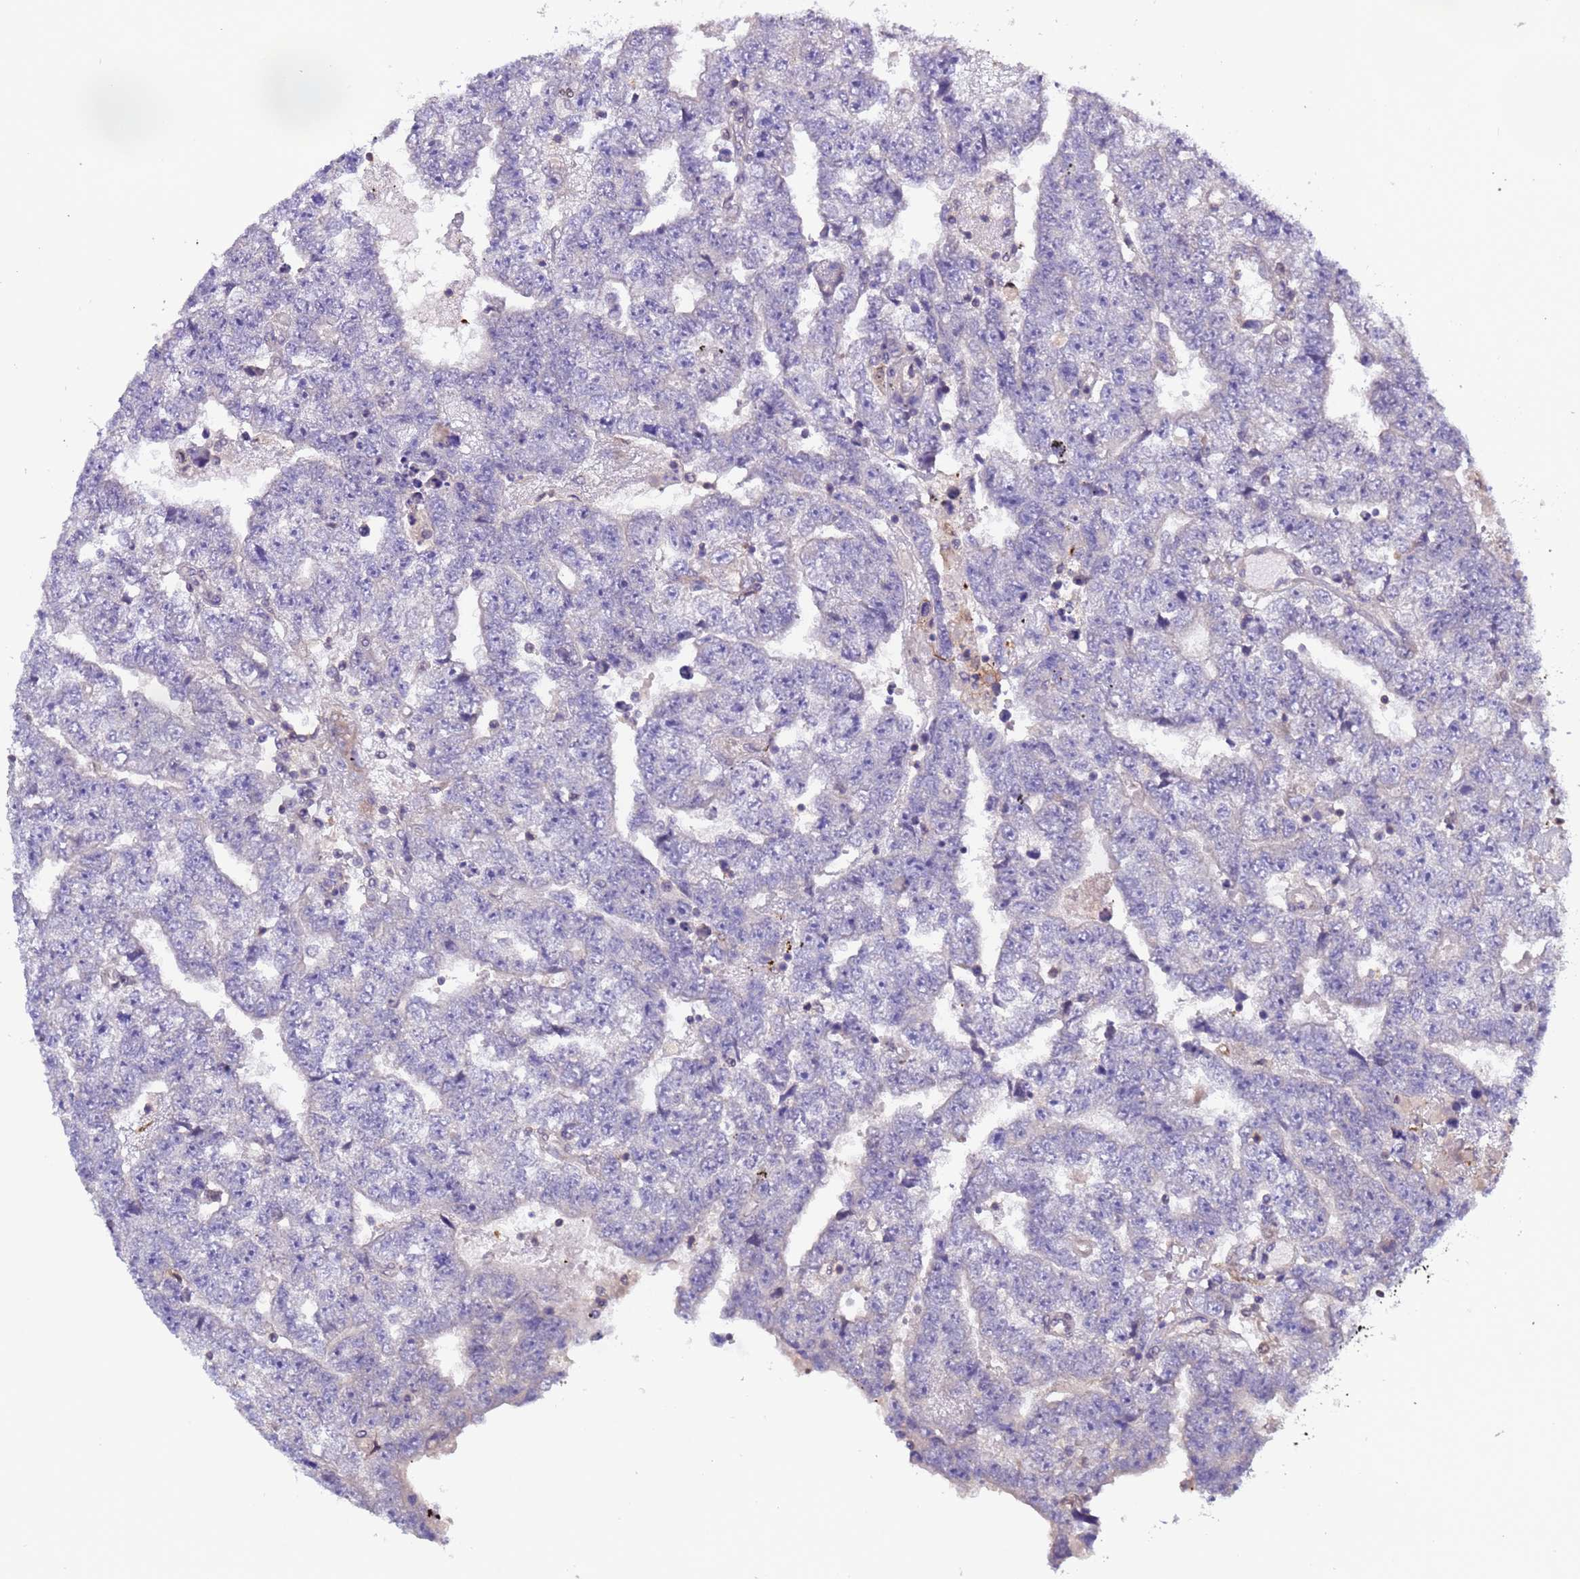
{"staining": {"intensity": "negative", "quantity": "none", "location": "none"}, "tissue": "testis cancer", "cell_type": "Tumor cells", "image_type": "cancer", "snomed": [{"axis": "morphology", "description": "Carcinoma, Embryonal, NOS"}, {"axis": "topography", "description": "Testis"}], "caption": "DAB (3,3'-diaminobenzidine) immunohistochemical staining of testis cancer (embryonal carcinoma) demonstrates no significant positivity in tumor cells. Brightfield microscopy of immunohistochemistry (IHC) stained with DAB (3,3'-diaminobenzidine) (brown) and hematoxylin (blue), captured at high magnification.", "gene": "ELMOD2", "patient": {"sex": "male", "age": 25}}